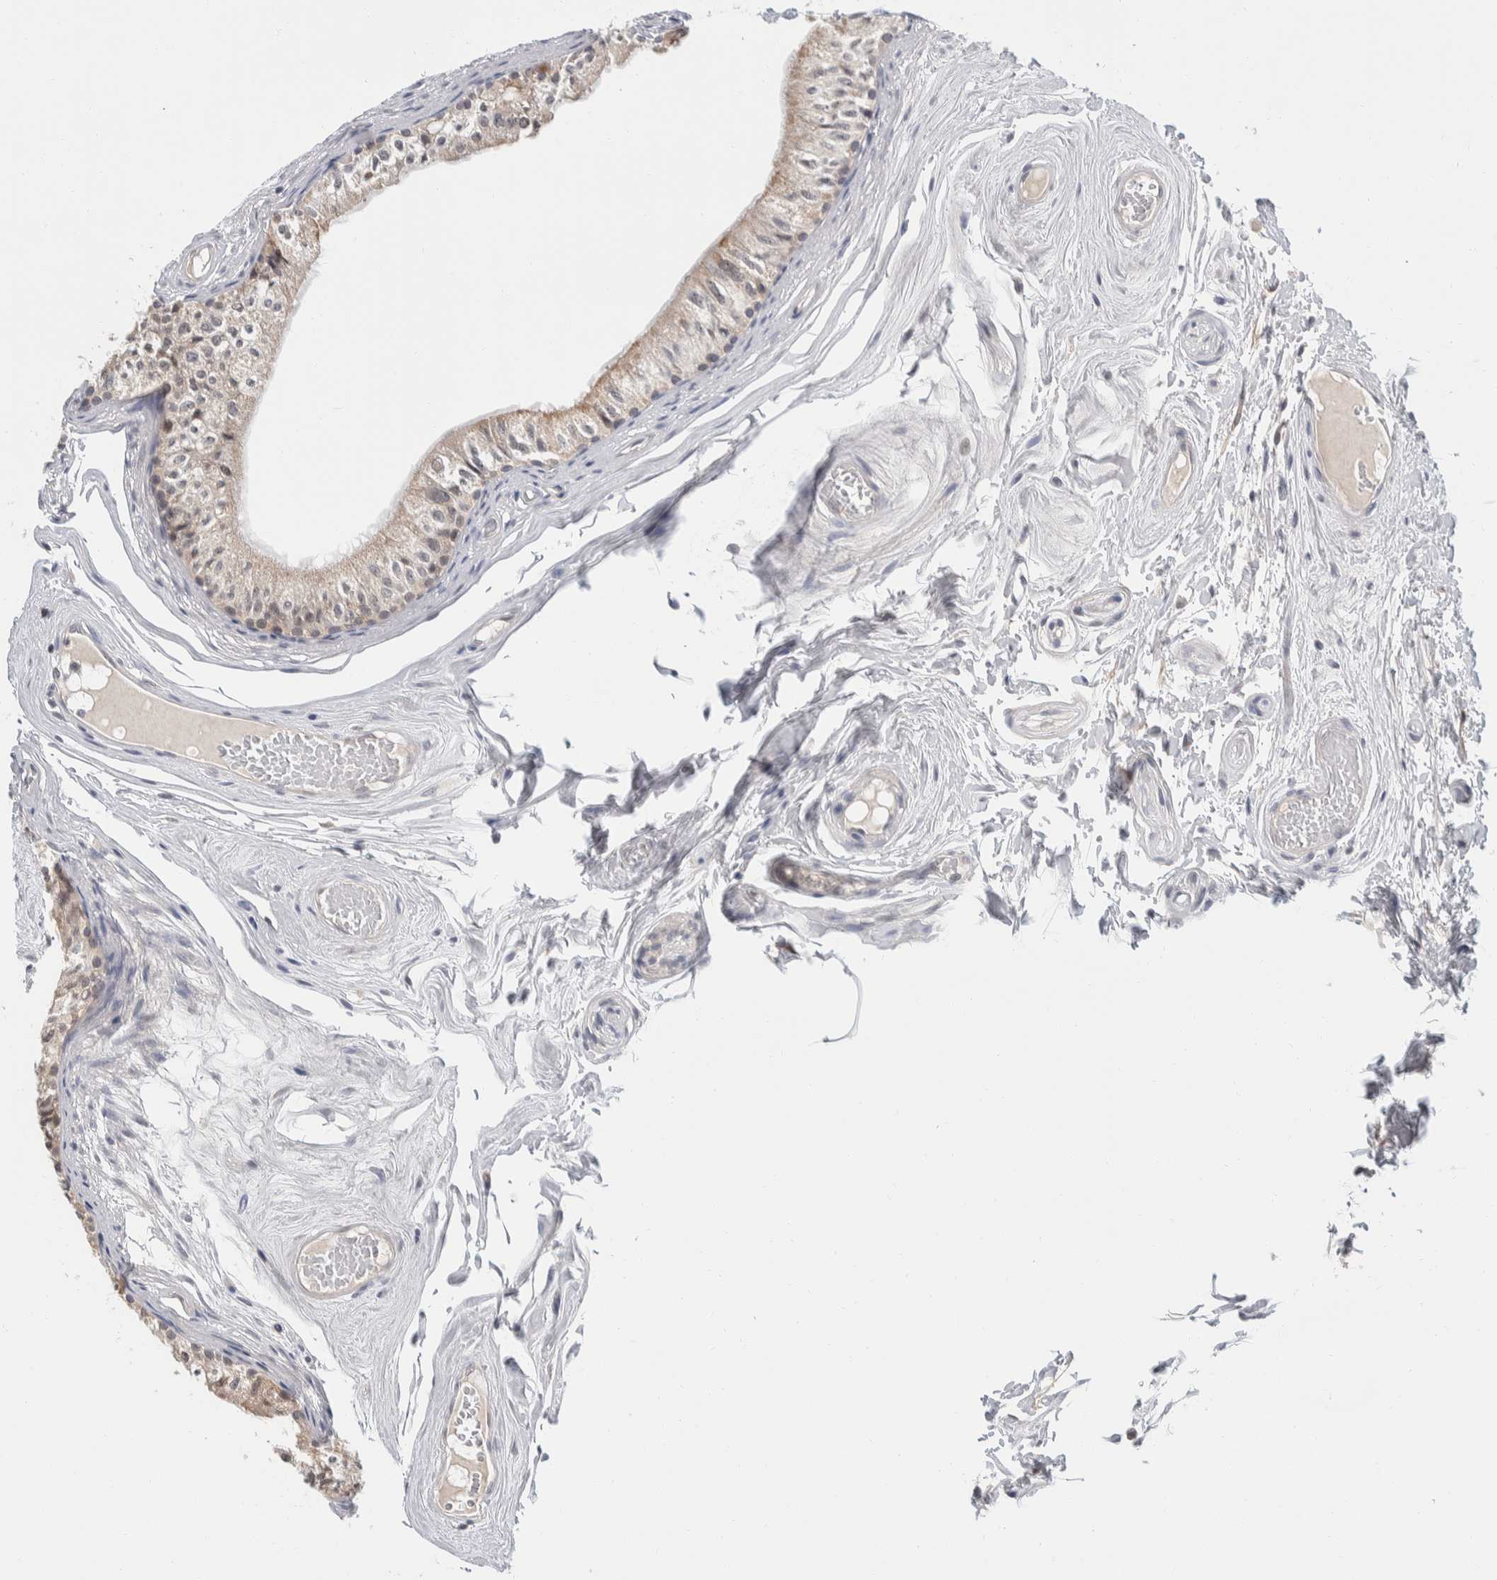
{"staining": {"intensity": "weak", "quantity": "25%-75%", "location": "cytoplasmic/membranous"}, "tissue": "epididymis", "cell_type": "Glandular cells", "image_type": "normal", "snomed": [{"axis": "morphology", "description": "Normal tissue, NOS"}, {"axis": "topography", "description": "Epididymis"}], "caption": "The image shows immunohistochemical staining of normal epididymis. There is weak cytoplasmic/membranous positivity is present in approximately 25%-75% of glandular cells. (Stains: DAB (3,3'-diaminobenzidine) in brown, nuclei in blue, Microscopy: brightfield microscopy at high magnification).", "gene": "SHPK", "patient": {"sex": "male", "age": 79}}